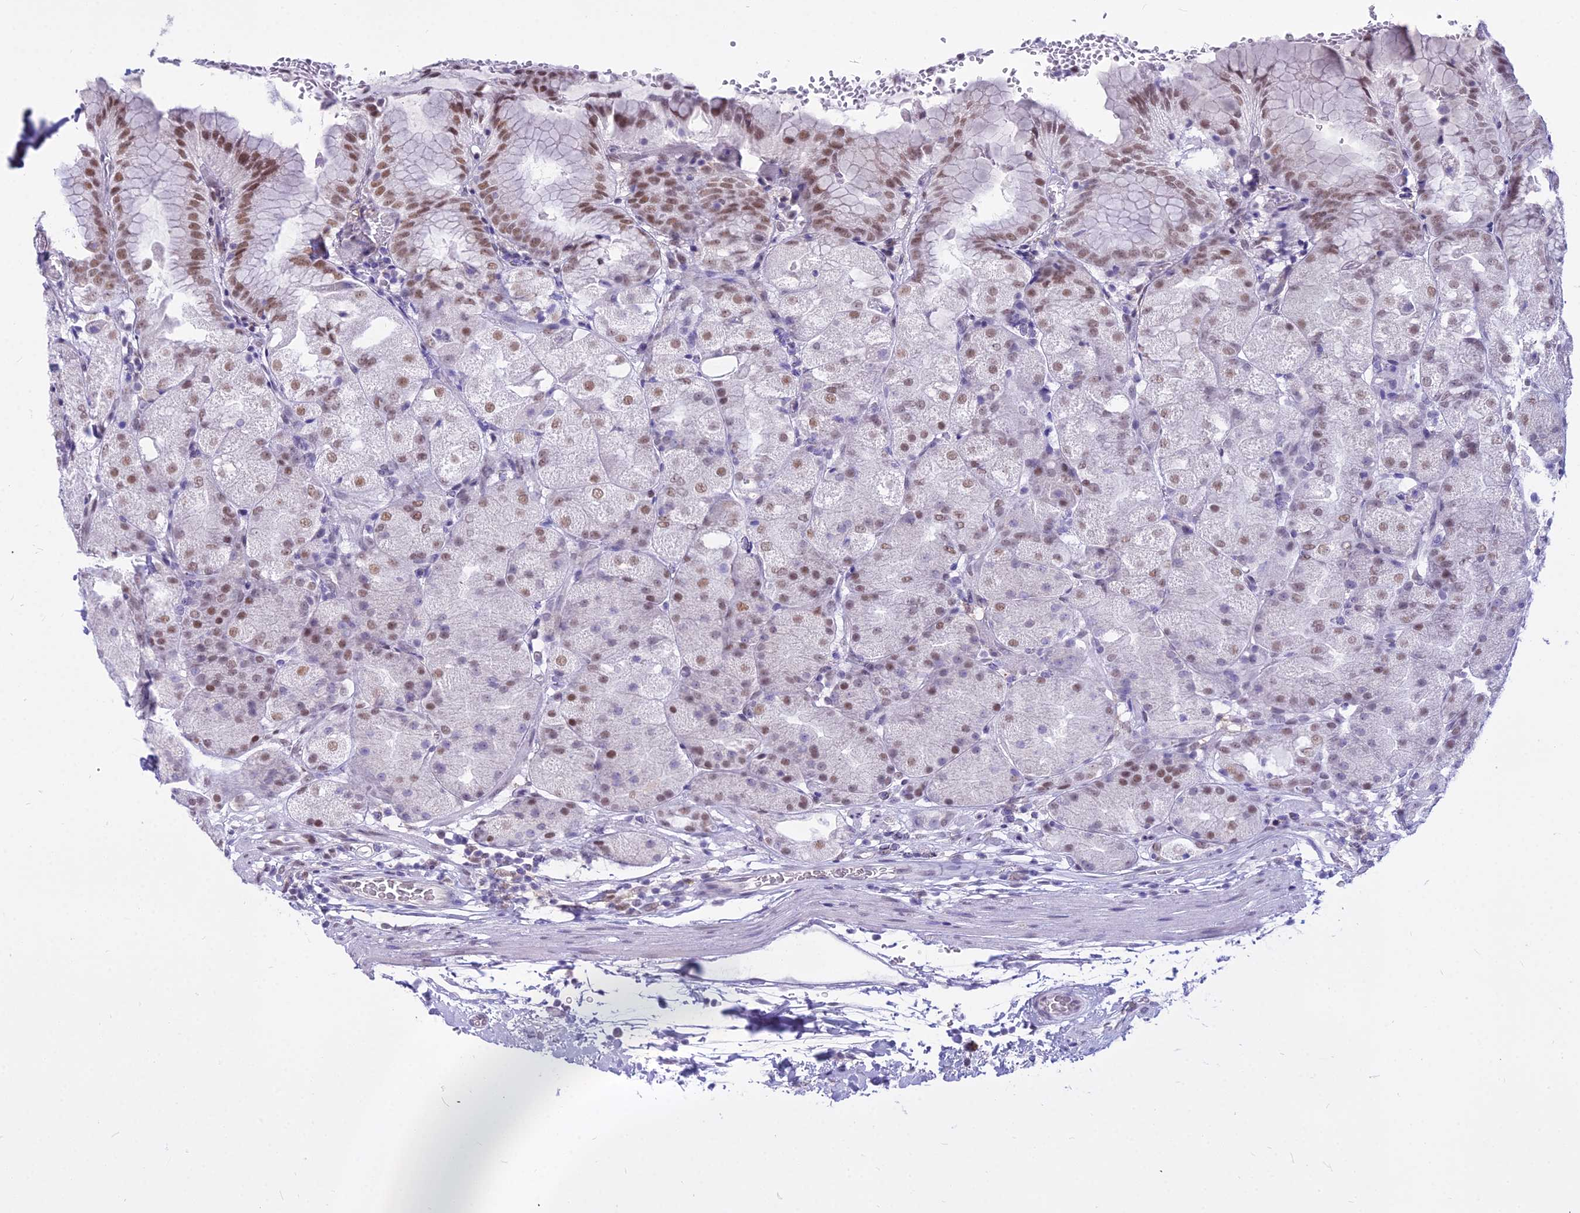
{"staining": {"intensity": "moderate", "quantity": "25%-75%", "location": "nuclear"}, "tissue": "stomach", "cell_type": "Glandular cells", "image_type": "normal", "snomed": [{"axis": "morphology", "description": "Normal tissue, NOS"}, {"axis": "topography", "description": "Stomach, upper"}, {"axis": "topography", "description": "Stomach, lower"}], "caption": "Glandular cells display moderate nuclear positivity in about 25%-75% of cells in normal stomach. The protein of interest is shown in brown color, while the nuclei are stained blue.", "gene": "ALG10B", "patient": {"sex": "male", "age": 62}}